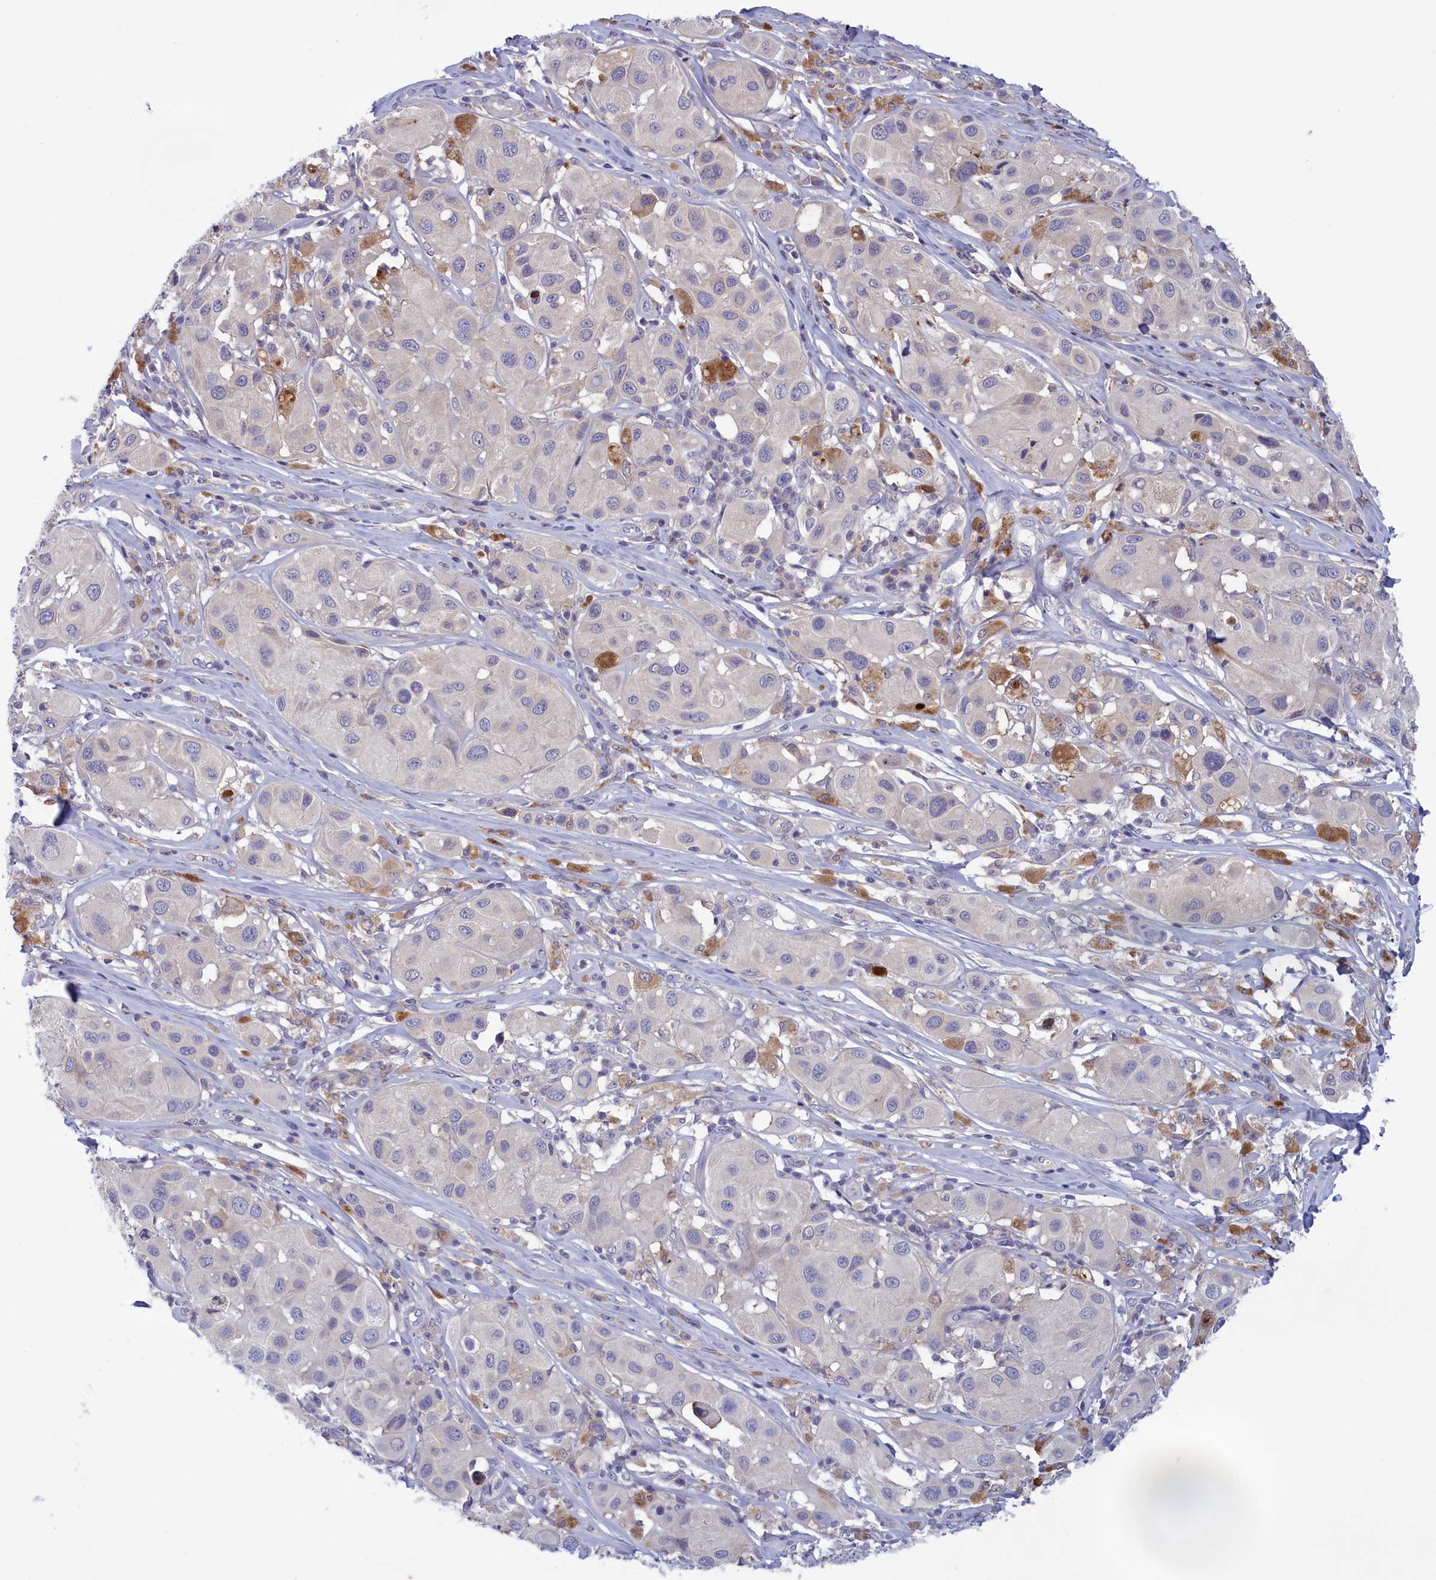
{"staining": {"intensity": "negative", "quantity": "none", "location": "none"}, "tissue": "melanoma", "cell_type": "Tumor cells", "image_type": "cancer", "snomed": [{"axis": "morphology", "description": "Malignant melanoma, Metastatic site"}, {"axis": "topography", "description": "Skin"}], "caption": "This image is of malignant melanoma (metastatic site) stained with immunohistochemistry to label a protein in brown with the nuclei are counter-stained blue. There is no expression in tumor cells.", "gene": "CORO2A", "patient": {"sex": "male", "age": 41}}